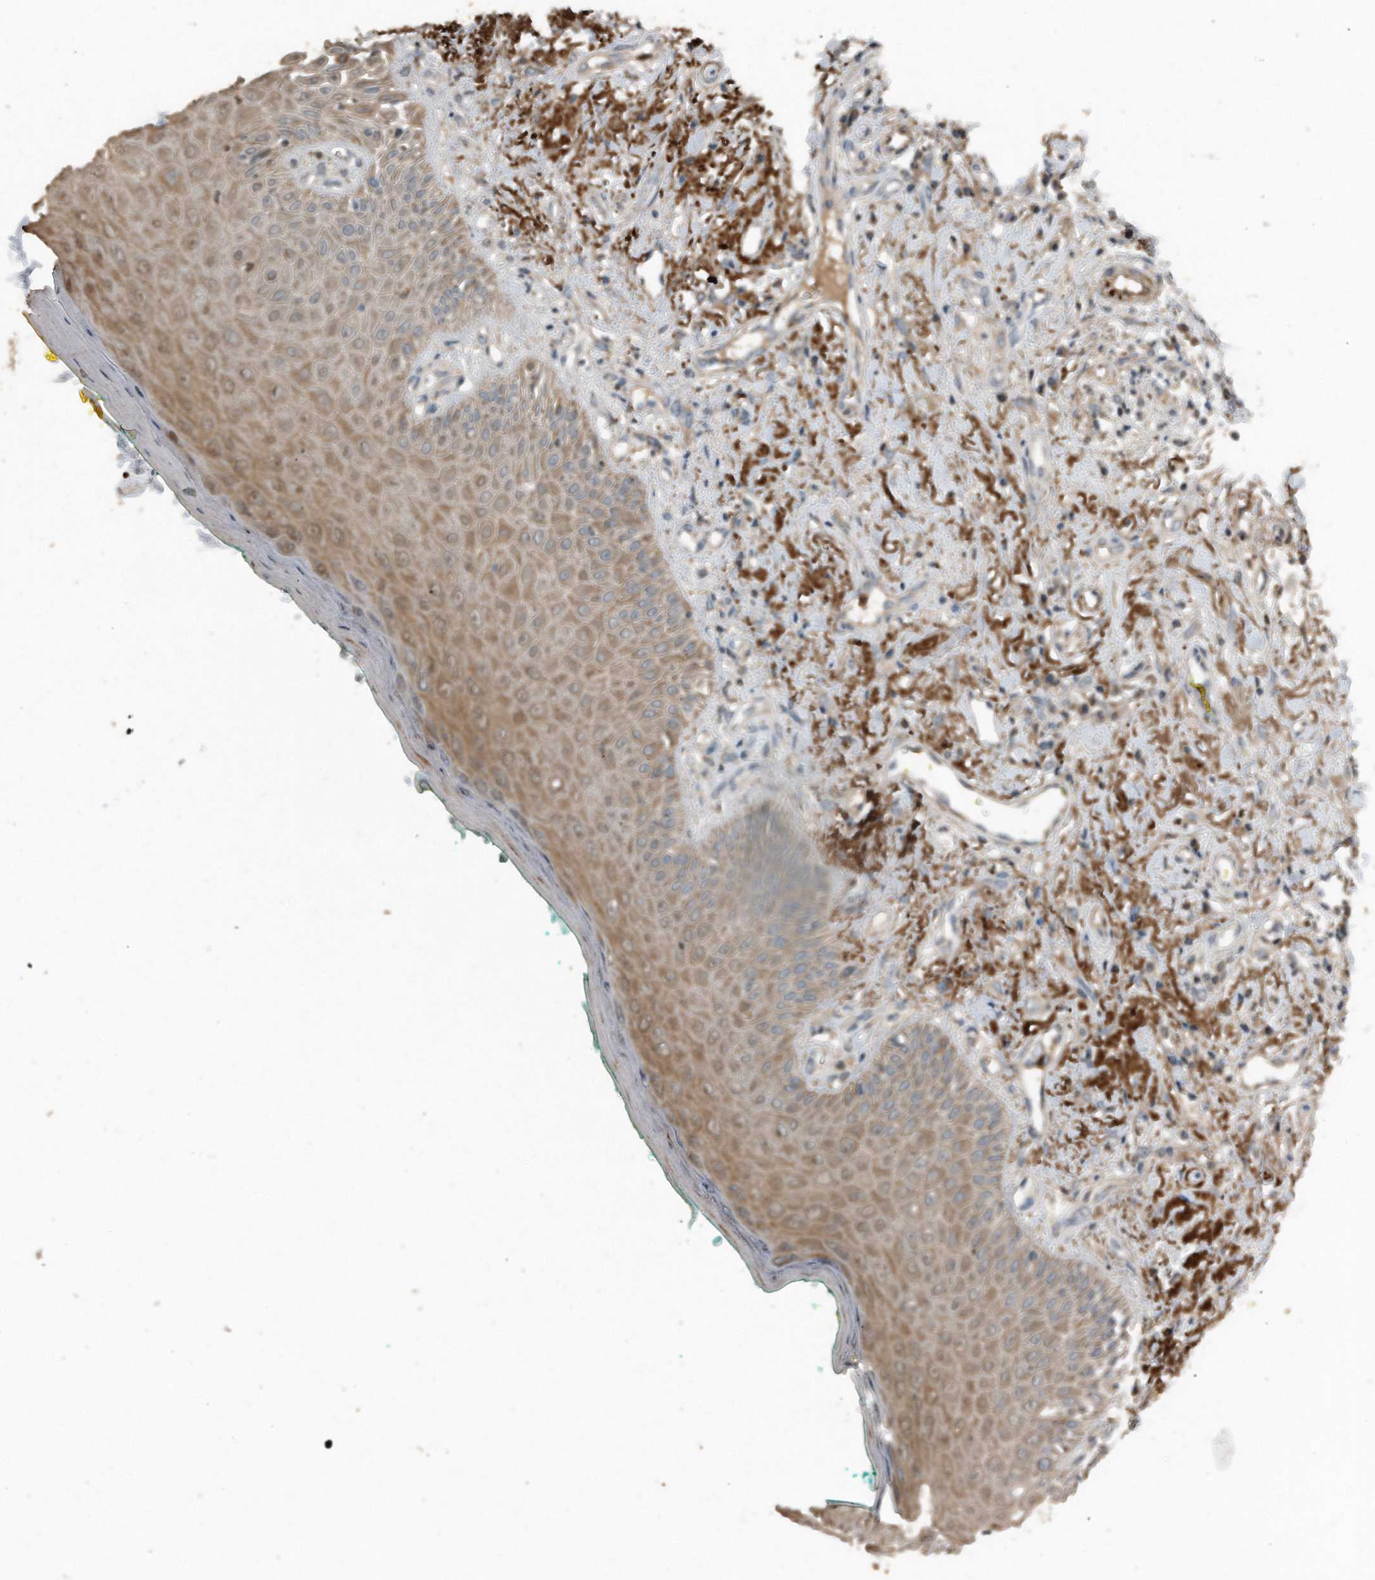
{"staining": {"intensity": "moderate", "quantity": ">75%", "location": "cytoplasmic/membranous"}, "tissue": "oral mucosa", "cell_type": "Squamous epithelial cells", "image_type": "normal", "snomed": [{"axis": "morphology", "description": "Normal tissue, NOS"}, {"axis": "topography", "description": "Oral tissue"}], "caption": "A brown stain labels moderate cytoplasmic/membranous positivity of a protein in squamous epithelial cells of normal human oral mucosa.", "gene": "C9", "patient": {"sex": "female", "age": 70}}